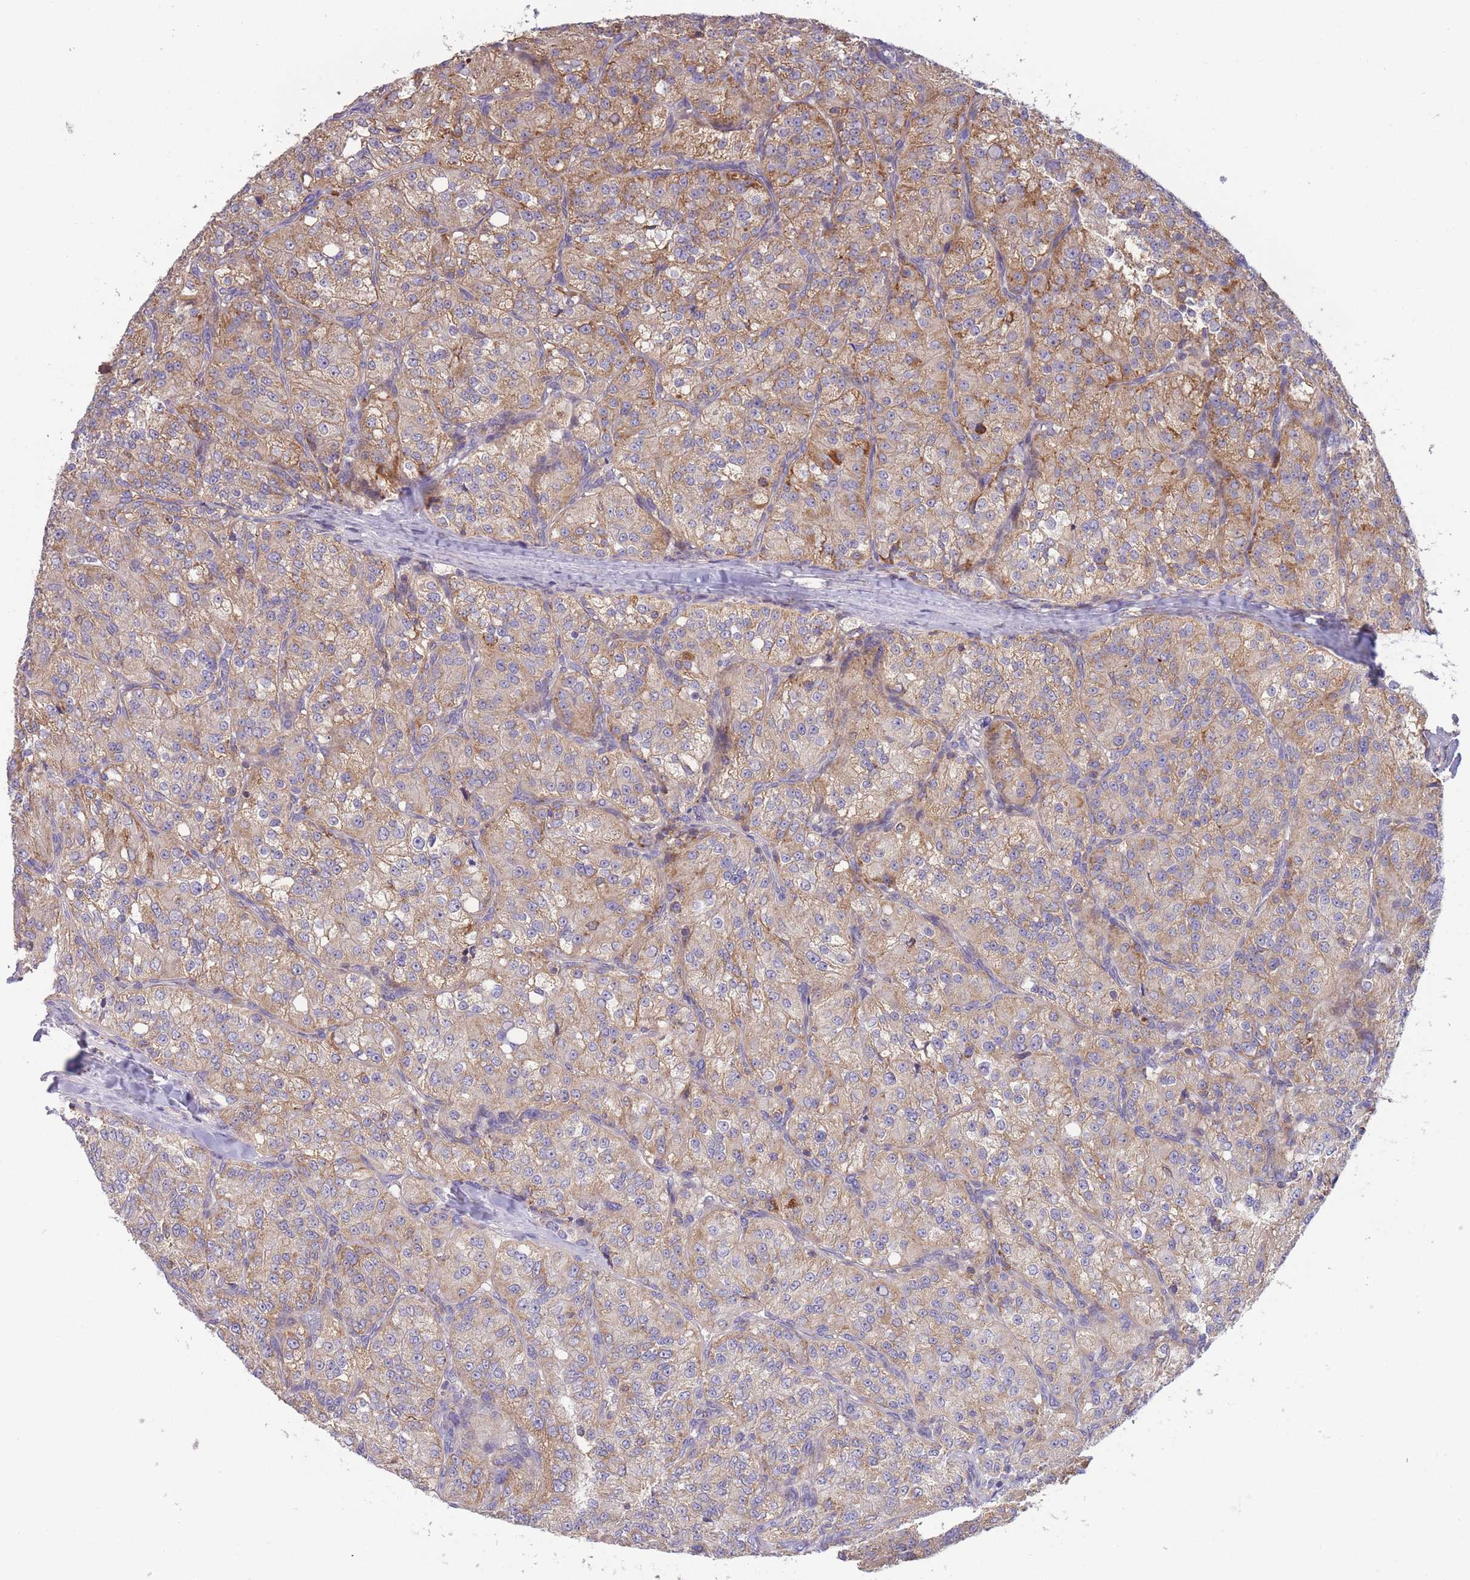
{"staining": {"intensity": "moderate", "quantity": "25%-75%", "location": "cytoplasmic/membranous"}, "tissue": "renal cancer", "cell_type": "Tumor cells", "image_type": "cancer", "snomed": [{"axis": "morphology", "description": "Adenocarcinoma, NOS"}, {"axis": "topography", "description": "Kidney"}], "caption": "Moderate cytoplasmic/membranous expression for a protein is present in about 25%-75% of tumor cells of adenocarcinoma (renal) using immunohistochemistry.", "gene": "SLC25A42", "patient": {"sex": "female", "age": 63}}